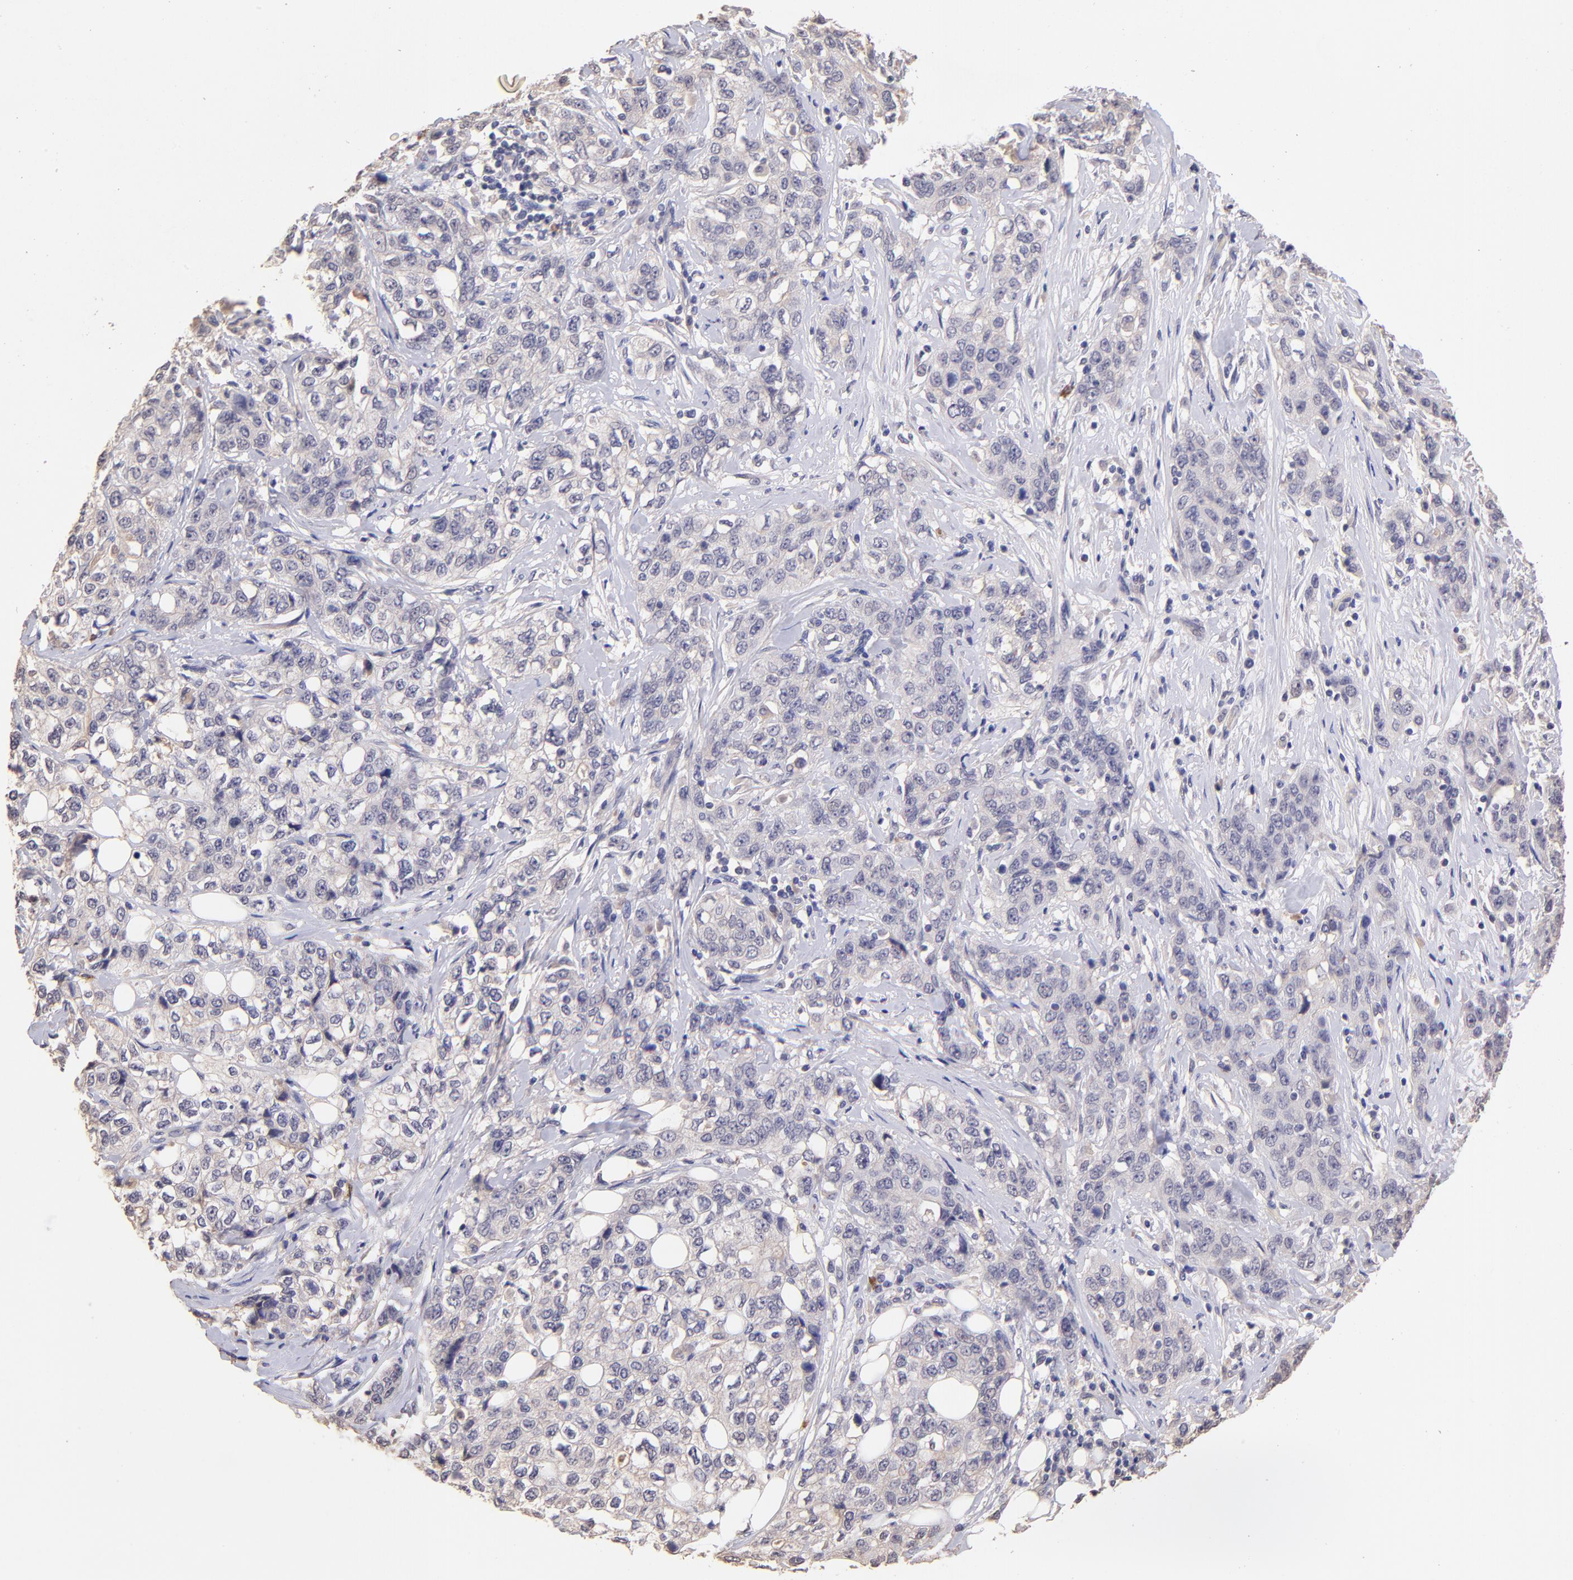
{"staining": {"intensity": "negative", "quantity": "none", "location": "none"}, "tissue": "stomach cancer", "cell_type": "Tumor cells", "image_type": "cancer", "snomed": [{"axis": "morphology", "description": "Adenocarcinoma, NOS"}, {"axis": "topography", "description": "Stomach"}], "caption": "Immunohistochemical staining of human stomach cancer displays no significant positivity in tumor cells.", "gene": "RNASEL", "patient": {"sex": "male", "age": 48}}